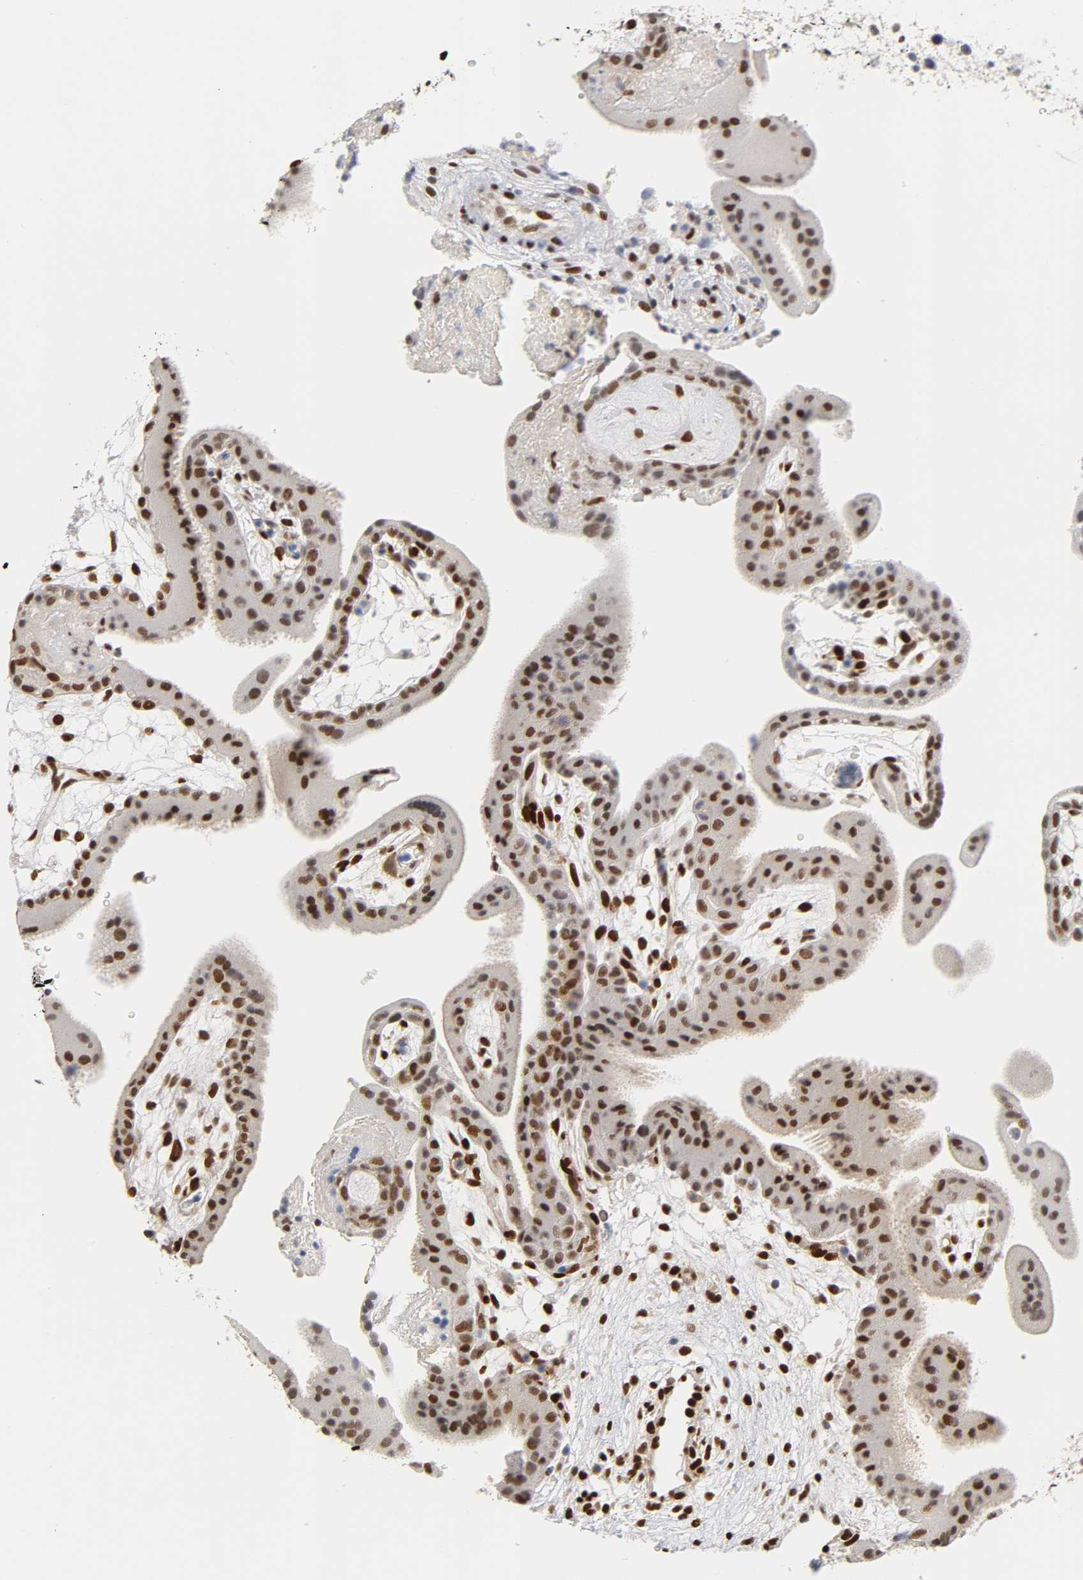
{"staining": {"intensity": "strong", "quantity": ">75%", "location": "nuclear"}, "tissue": "placenta", "cell_type": "Trophoblastic cells", "image_type": "normal", "snomed": [{"axis": "morphology", "description": "Normal tissue, NOS"}, {"axis": "topography", "description": "Placenta"}], "caption": "Protein analysis of unremarkable placenta displays strong nuclear expression in about >75% of trophoblastic cells. Immunohistochemistry (ihc) stains the protein in brown and the nuclei are stained blue.", "gene": "NR3C1", "patient": {"sex": "female", "age": 19}}